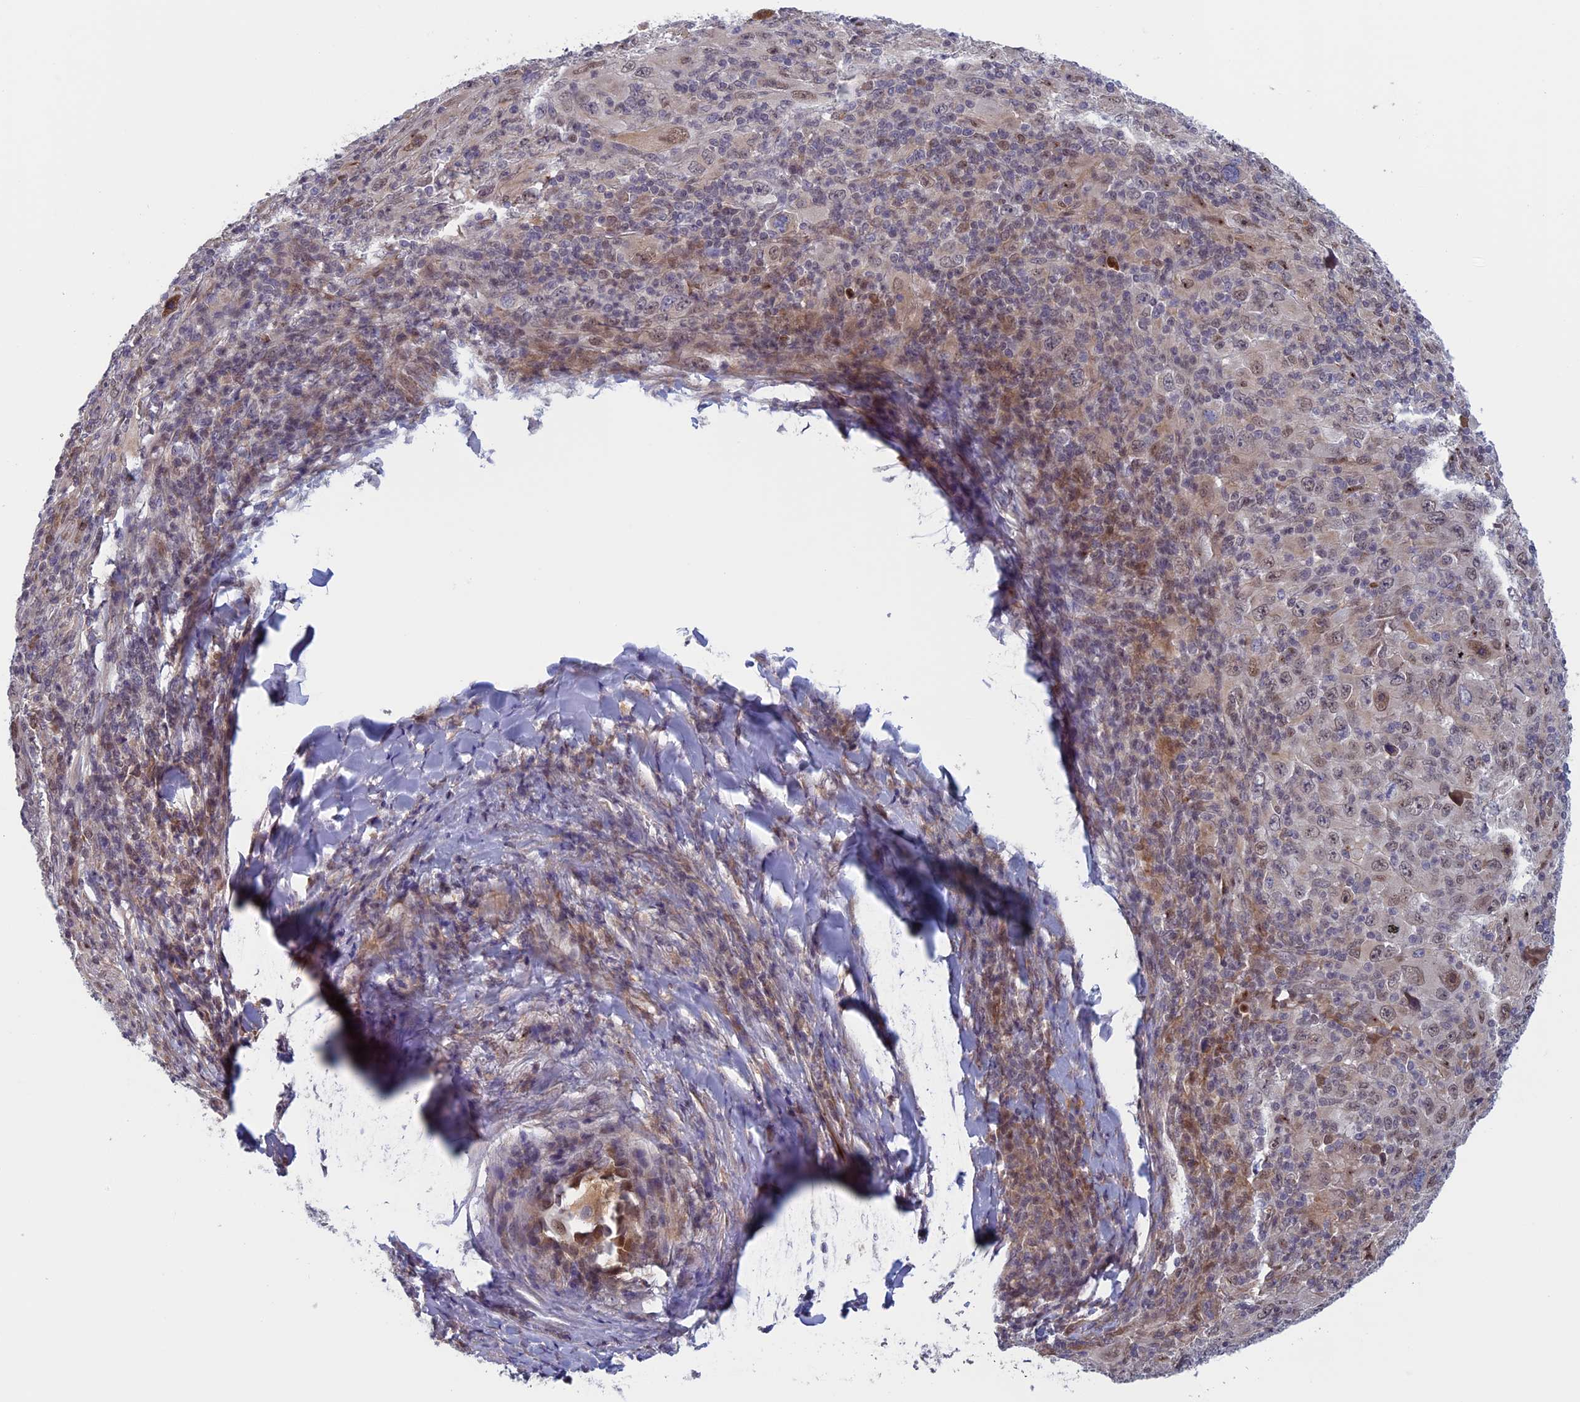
{"staining": {"intensity": "weak", "quantity": "<25%", "location": "nuclear"}, "tissue": "melanoma", "cell_type": "Tumor cells", "image_type": "cancer", "snomed": [{"axis": "morphology", "description": "Malignant melanoma, Metastatic site"}, {"axis": "topography", "description": "Skin"}], "caption": "Tumor cells show no significant protein expression in malignant melanoma (metastatic site).", "gene": "FADS1", "patient": {"sex": "female", "age": 56}}